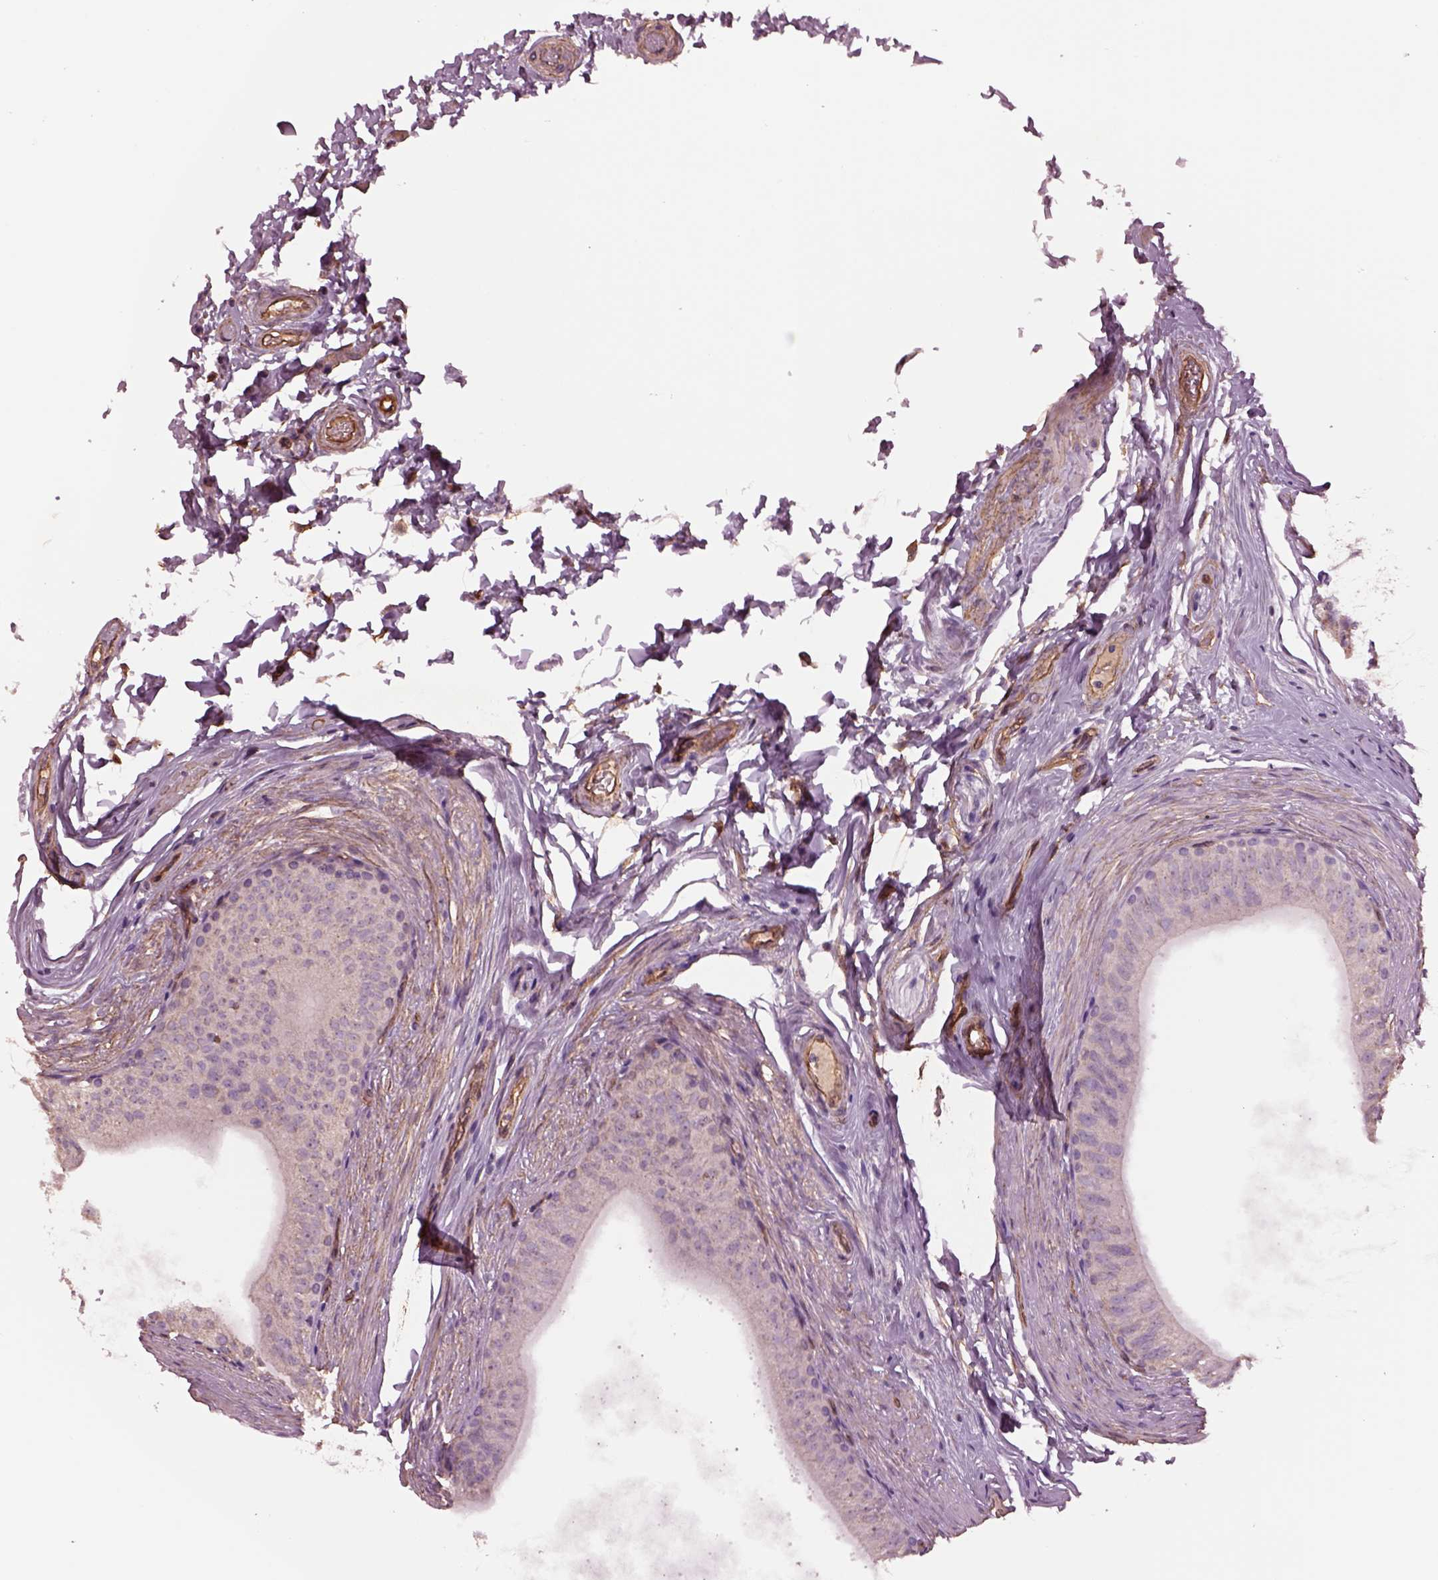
{"staining": {"intensity": "negative", "quantity": "none", "location": "none"}, "tissue": "epididymis", "cell_type": "Glandular cells", "image_type": "normal", "snomed": [{"axis": "morphology", "description": "Normal tissue, NOS"}, {"axis": "topography", "description": "Epididymis"}], "caption": "There is no significant staining in glandular cells of epididymis. (DAB (3,3'-diaminobenzidine) immunohistochemistry, high magnification).", "gene": "HTR1B", "patient": {"sex": "male", "age": 36}}